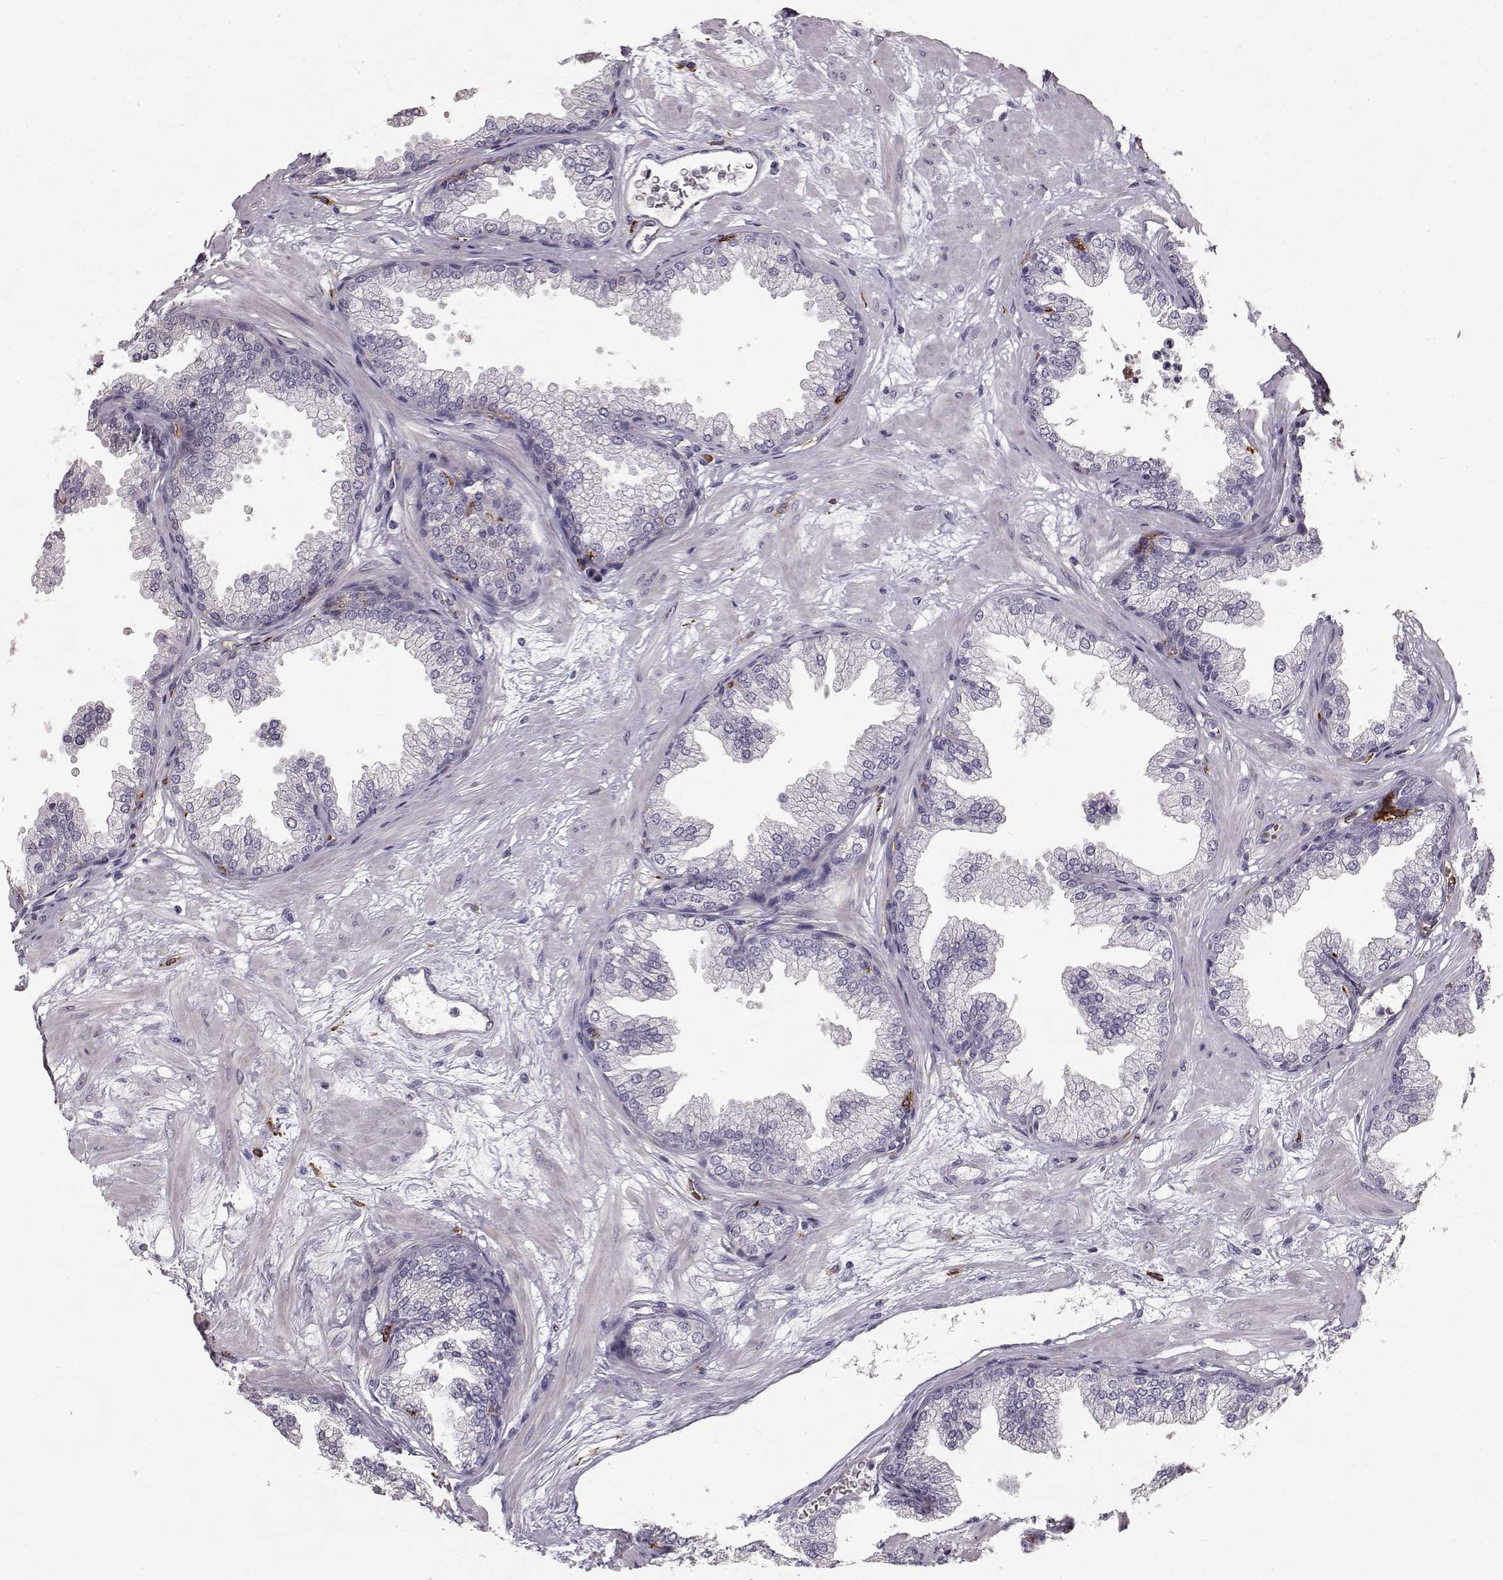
{"staining": {"intensity": "negative", "quantity": "none", "location": "none"}, "tissue": "prostate", "cell_type": "Glandular cells", "image_type": "normal", "snomed": [{"axis": "morphology", "description": "Normal tissue, NOS"}, {"axis": "topography", "description": "Prostate"}], "caption": "Immunohistochemical staining of unremarkable human prostate displays no significant staining in glandular cells.", "gene": "CCNF", "patient": {"sex": "male", "age": 37}}